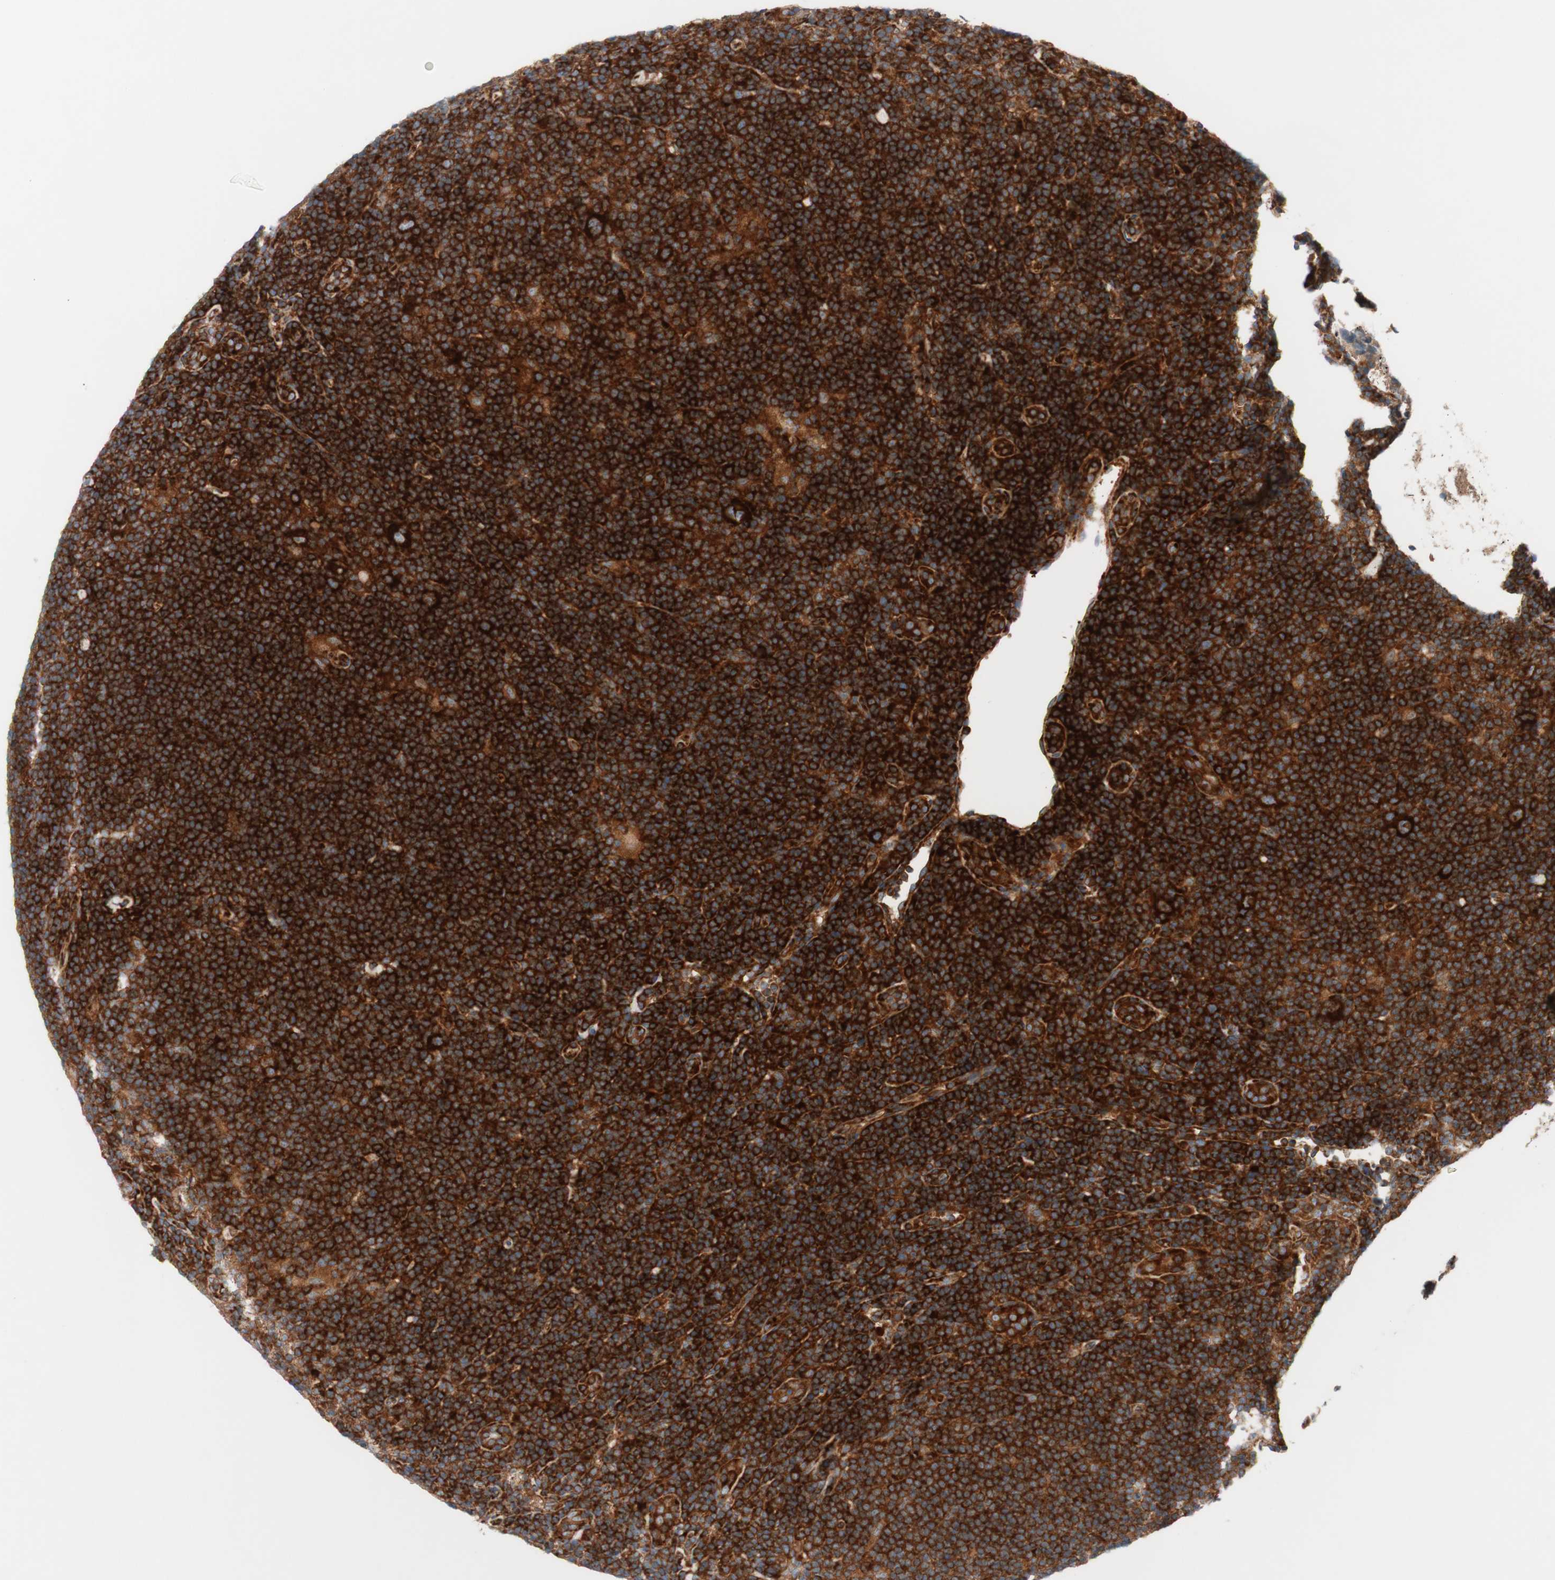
{"staining": {"intensity": "strong", "quantity": ">75%", "location": "cytoplasmic/membranous"}, "tissue": "lymphoma", "cell_type": "Tumor cells", "image_type": "cancer", "snomed": [{"axis": "morphology", "description": "Hodgkin's disease, NOS"}, {"axis": "topography", "description": "Lymph node"}], "caption": "Lymphoma stained for a protein shows strong cytoplasmic/membranous positivity in tumor cells.", "gene": "CCN4", "patient": {"sex": "female", "age": 57}}